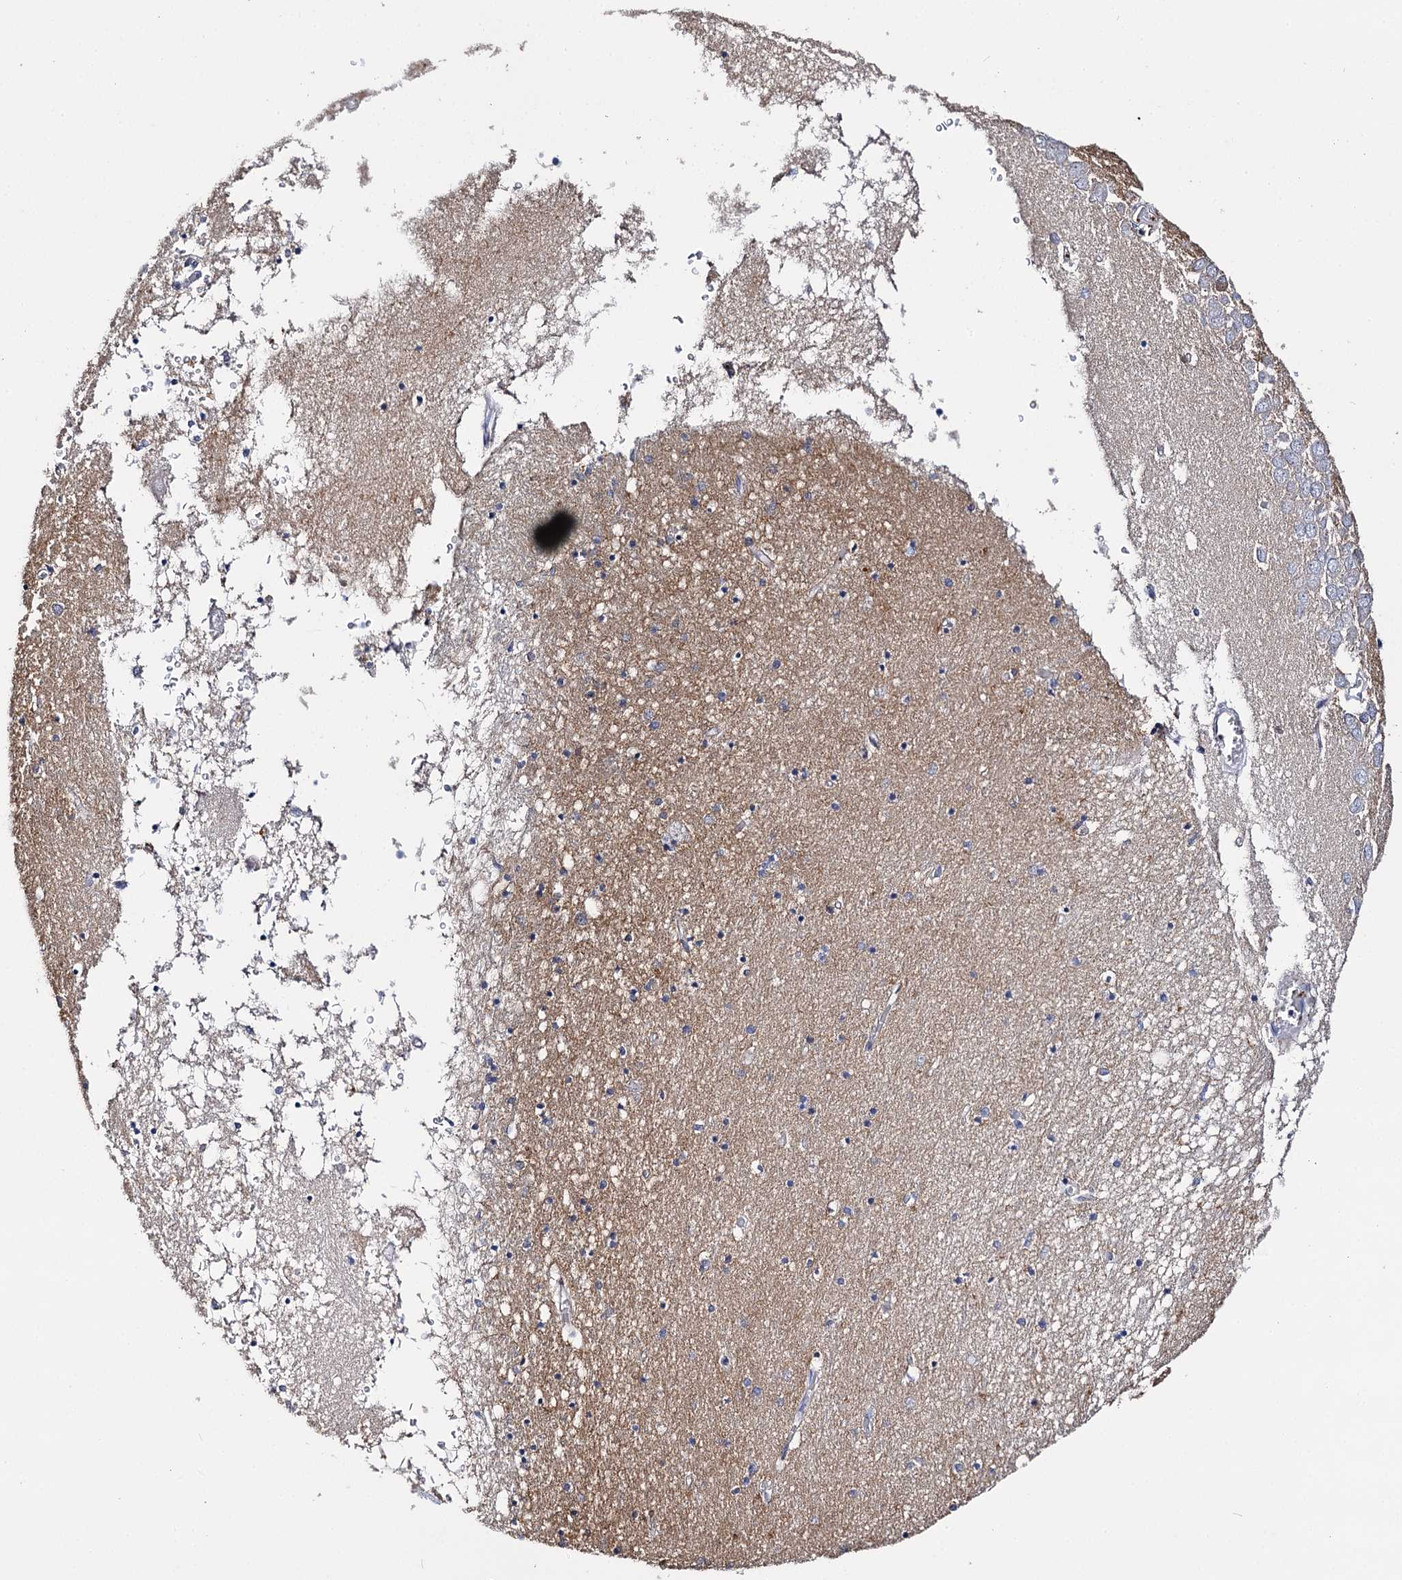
{"staining": {"intensity": "negative", "quantity": "none", "location": "none"}, "tissue": "hippocampus", "cell_type": "Glial cells", "image_type": "normal", "snomed": [{"axis": "morphology", "description": "Normal tissue, NOS"}, {"axis": "topography", "description": "Hippocampus"}], "caption": "High power microscopy image of an IHC histopathology image of normal hippocampus, revealing no significant positivity in glial cells.", "gene": "DNAH6", "patient": {"sex": "male", "age": 70}}